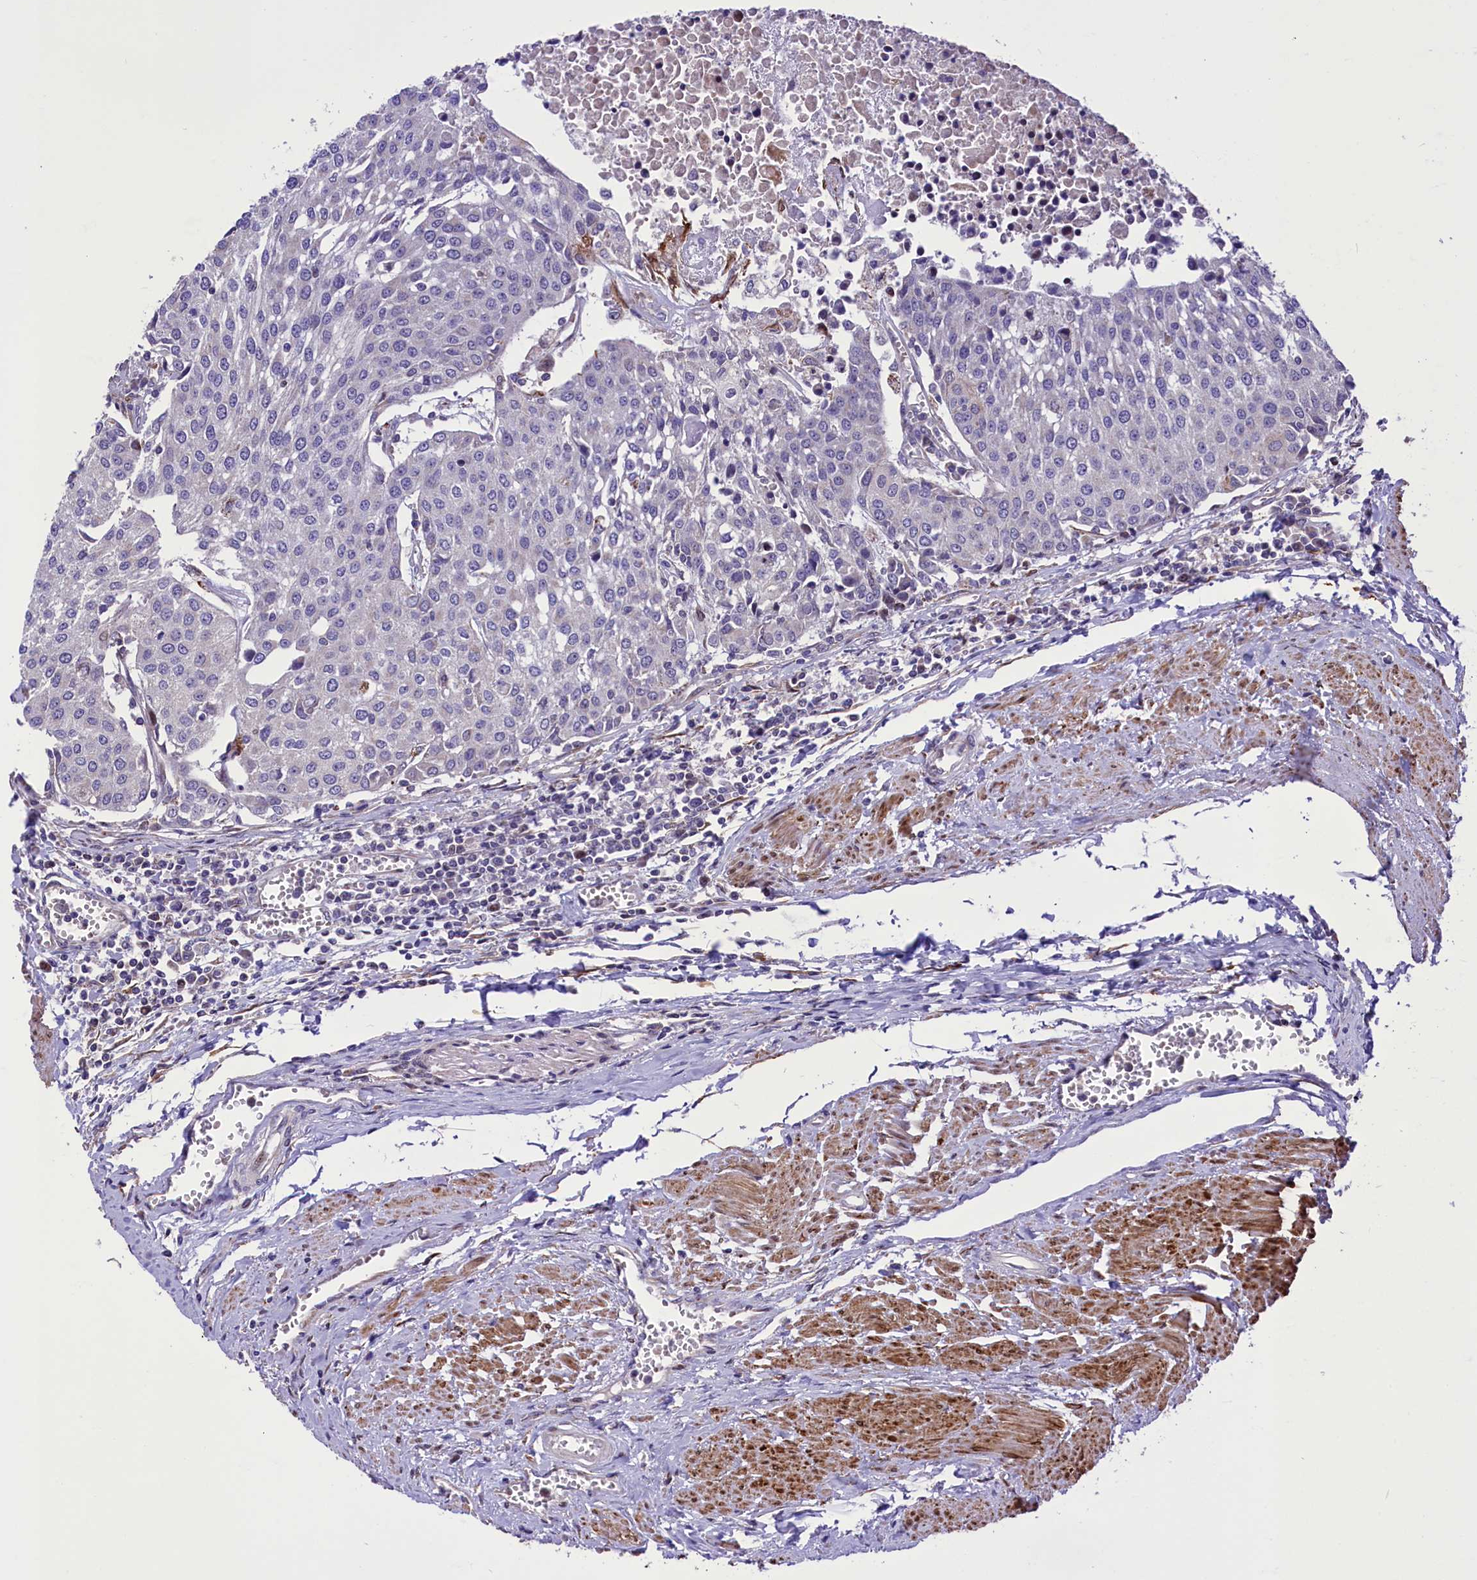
{"staining": {"intensity": "weak", "quantity": "<25%", "location": "cytoplasmic/membranous"}, "tissue": "urothelial cancer", "cell_type": "Tumor cells", "image_type": "cancer", "snomed": [{"axis": "morphology", "description": "Urothelial carcinoma, High grade"}, {"axis": "topography", "description": "Urinary bladder"}], "caption": "High power microscopy image of an immunohistochemistry (IHC) micrograph of urothelial carcinoma (high-grade), revealing no significant staining in tumor cells. The staining is performed using DAB brown chromogen with nuclei counter-stained in using hematoxylin.", "gene": "MIEF2", "patient": {"sex": "female", "age": 85}}